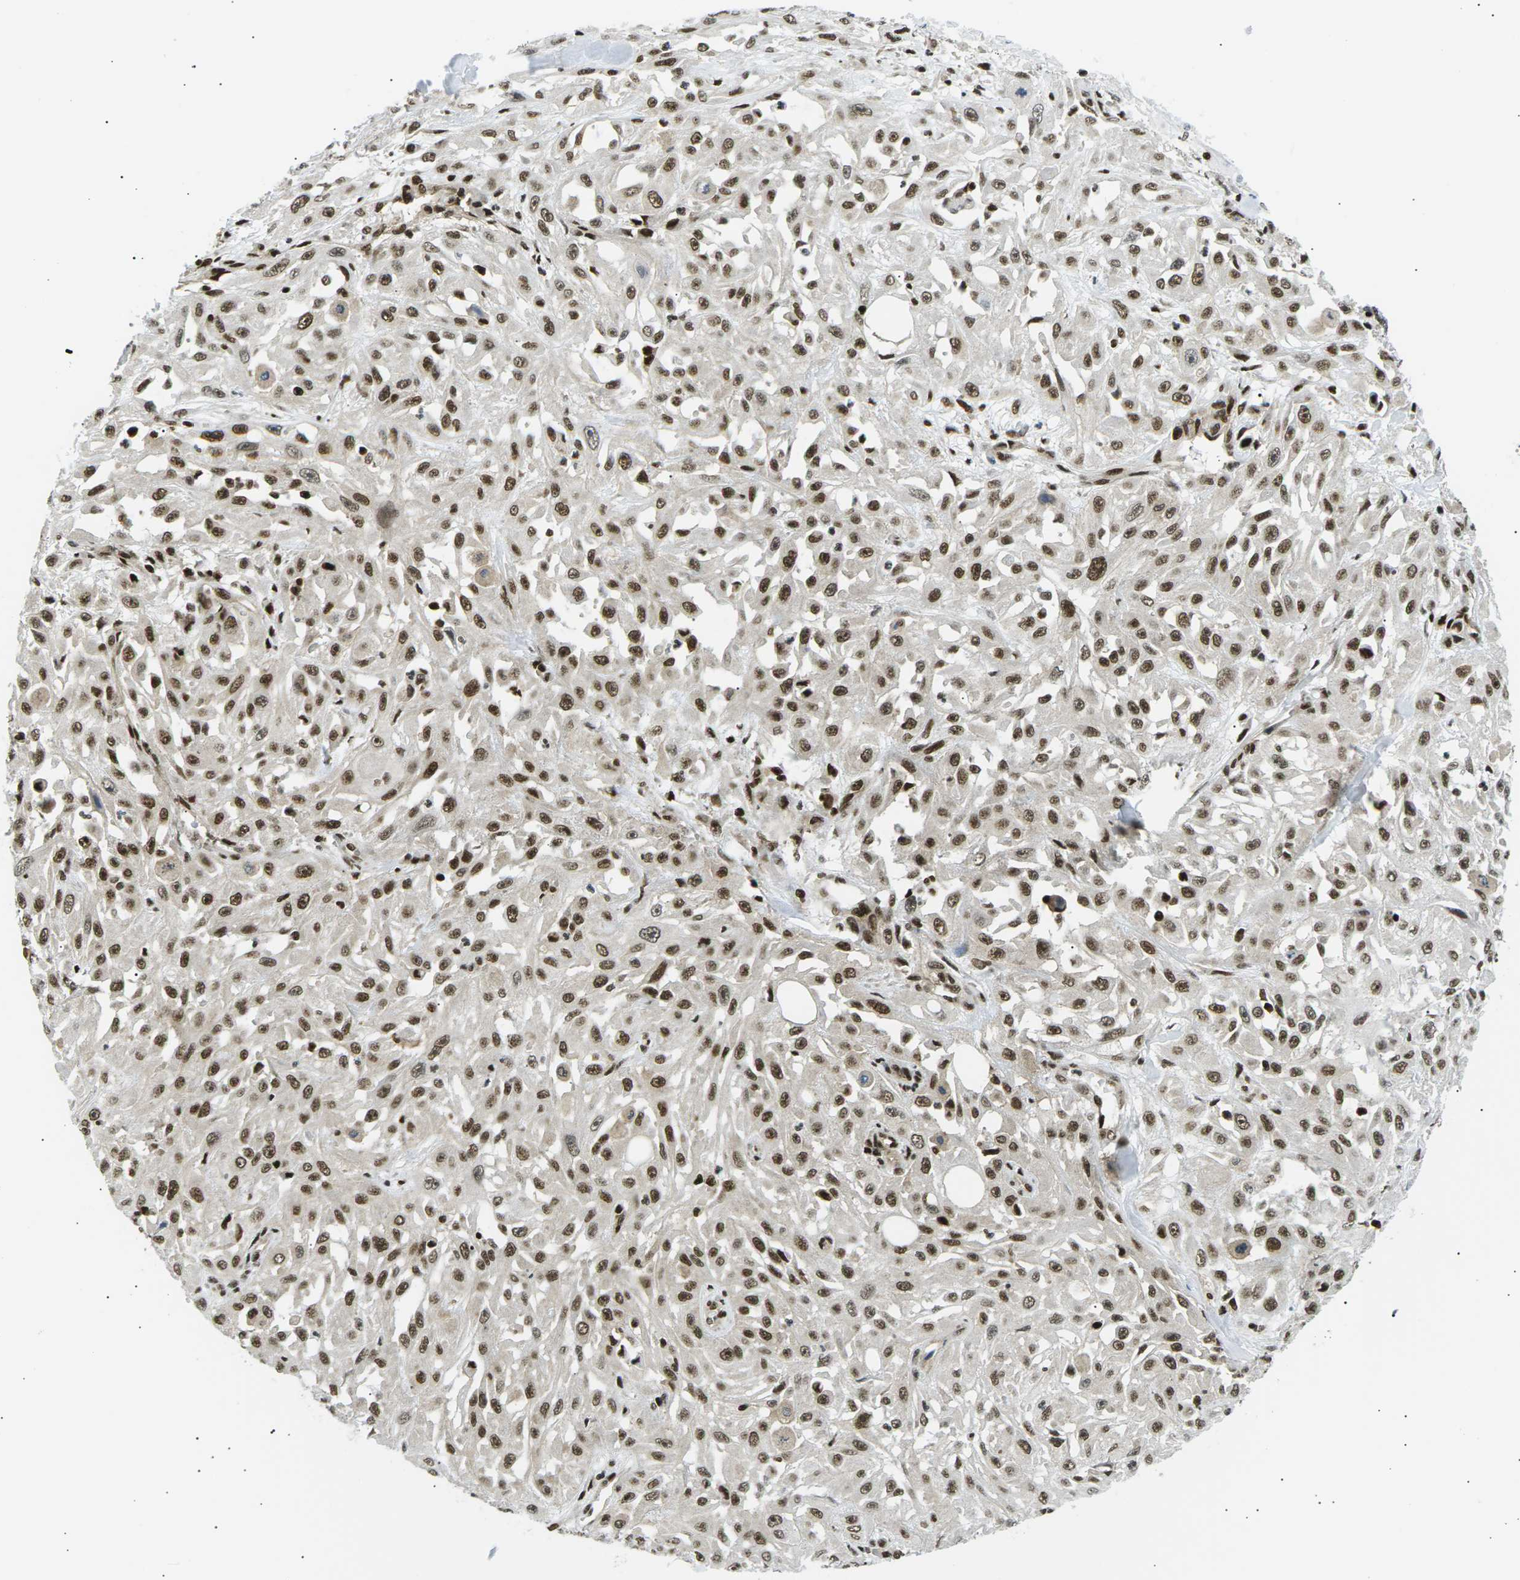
{"staining": {"intensity": "strong", "quantity": ">75%", "location": "nuclear"}, "tissue": "skin cancer", "cell_type": "Tumor cells", "image_type": "cancer", "snomed": [{"axis": "morphology", "description": "Squamous cell carcinoma, NOS"}, {"axis": "morphology", "description": "Squamous cell carcinoma, metastatic, NOS"}, {"axis": "topography", "description": "Skin"}, {"axis": "topography", "description": "Lymph node"}], "caption": "High-magnification brightfield microscopy of skin metastatic squamous cell carcinoma stained with DAB (3,3'-diaminobenzidine) (brown) and counterstained with hematoxylin (blue). tumor cells exhibit strong nuclear positivity is identified in about>75% of cells. (brown staining indicates protein expression, while blue staining denotes nuclei).", "gene": "RPA2", "patient": {"sex": "male", "age": 75}}